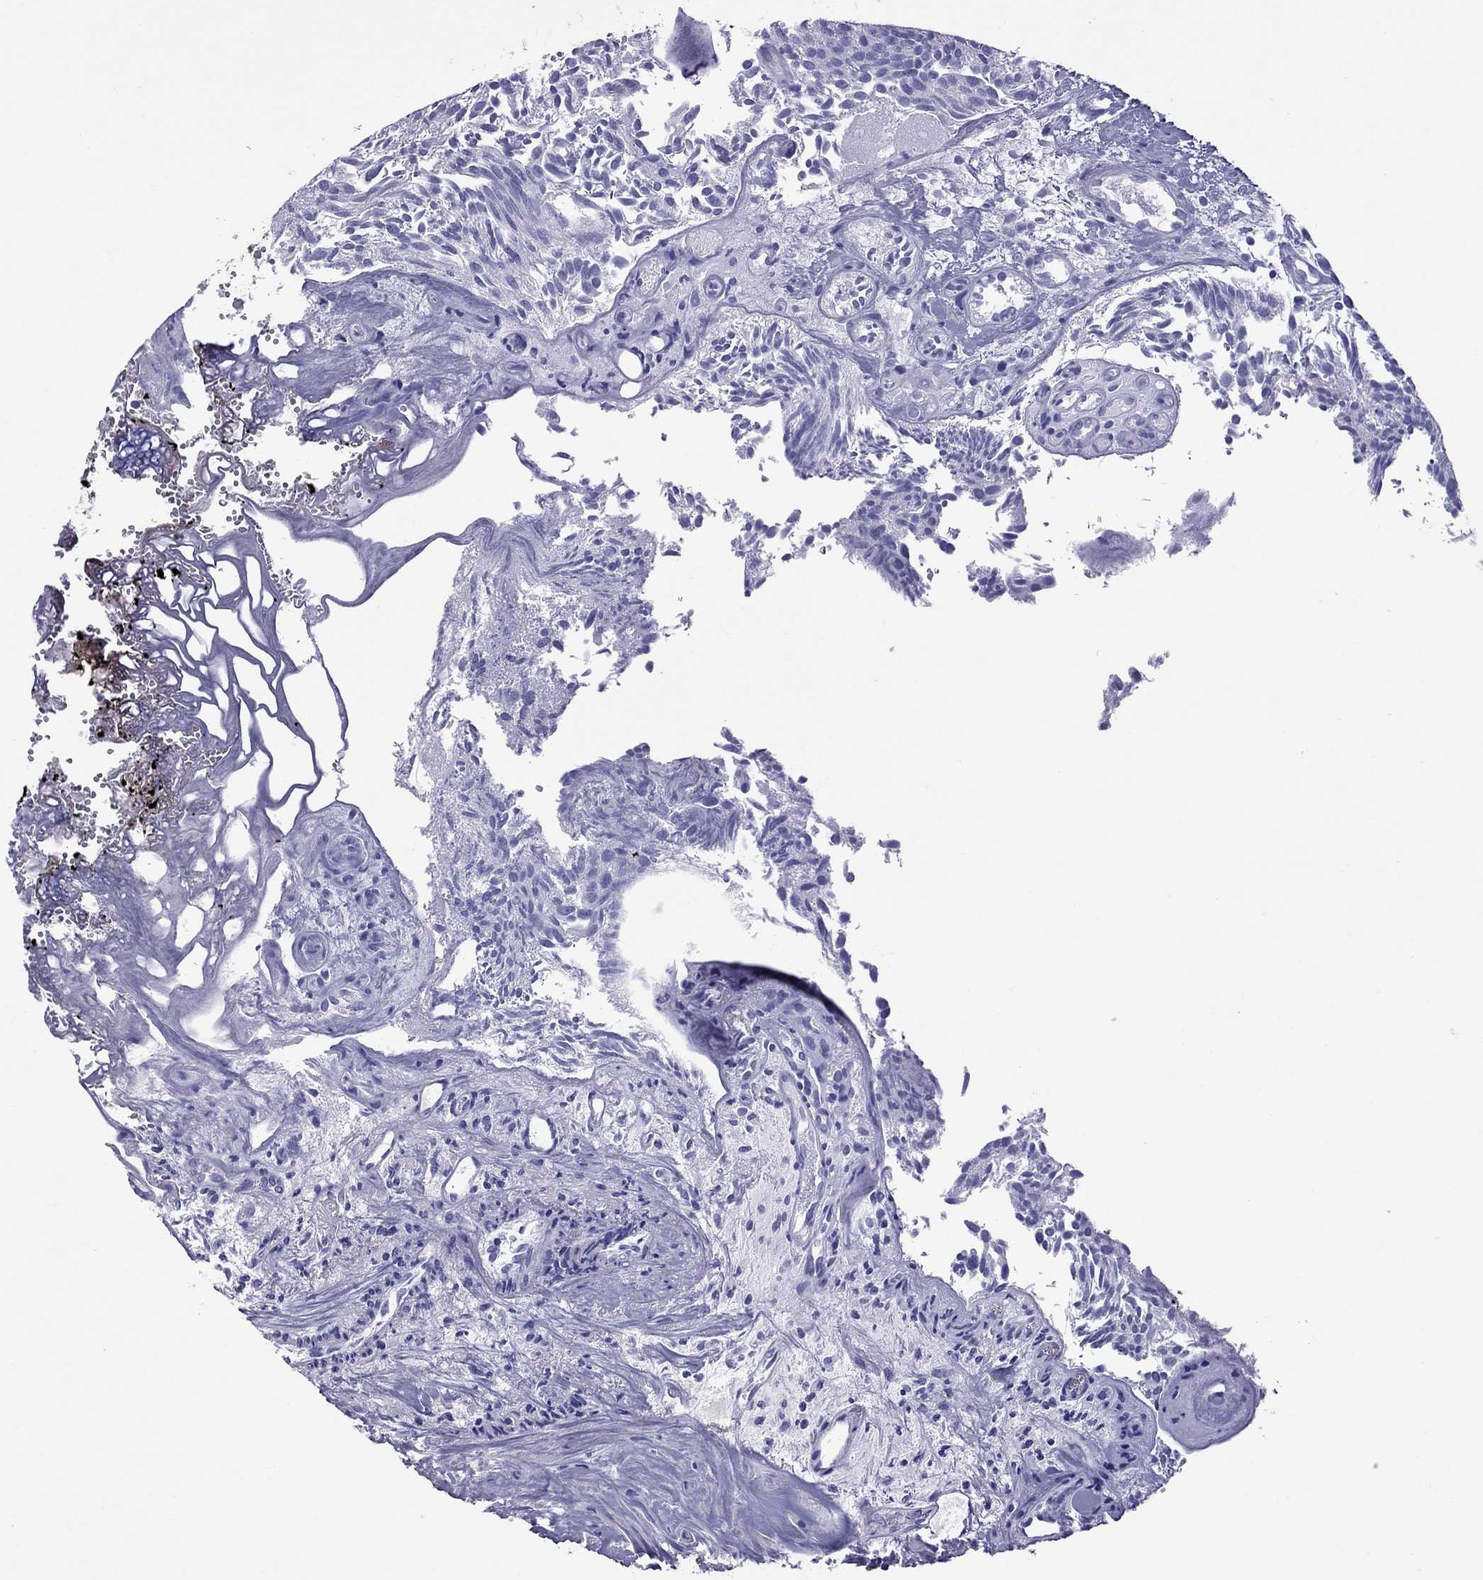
{"staining": {"intensity": "negative", "quantity": "none", "location": "none"}, "tissue": "urothelial cancer", "cell_type": "Tumor cells", "image_type": "cancer", "snomed": [{"axis": "morphology", "description": "Urothelial carcinoma, Low grade"}, {"axis": "topography", "description": "Urinary bladder"}], "caption": "The histopathology image exhibits no staining of tumor cells in urothelial cancer.", "gene": "TTLL13", "patient": {"sex": "female", "age": 87}}